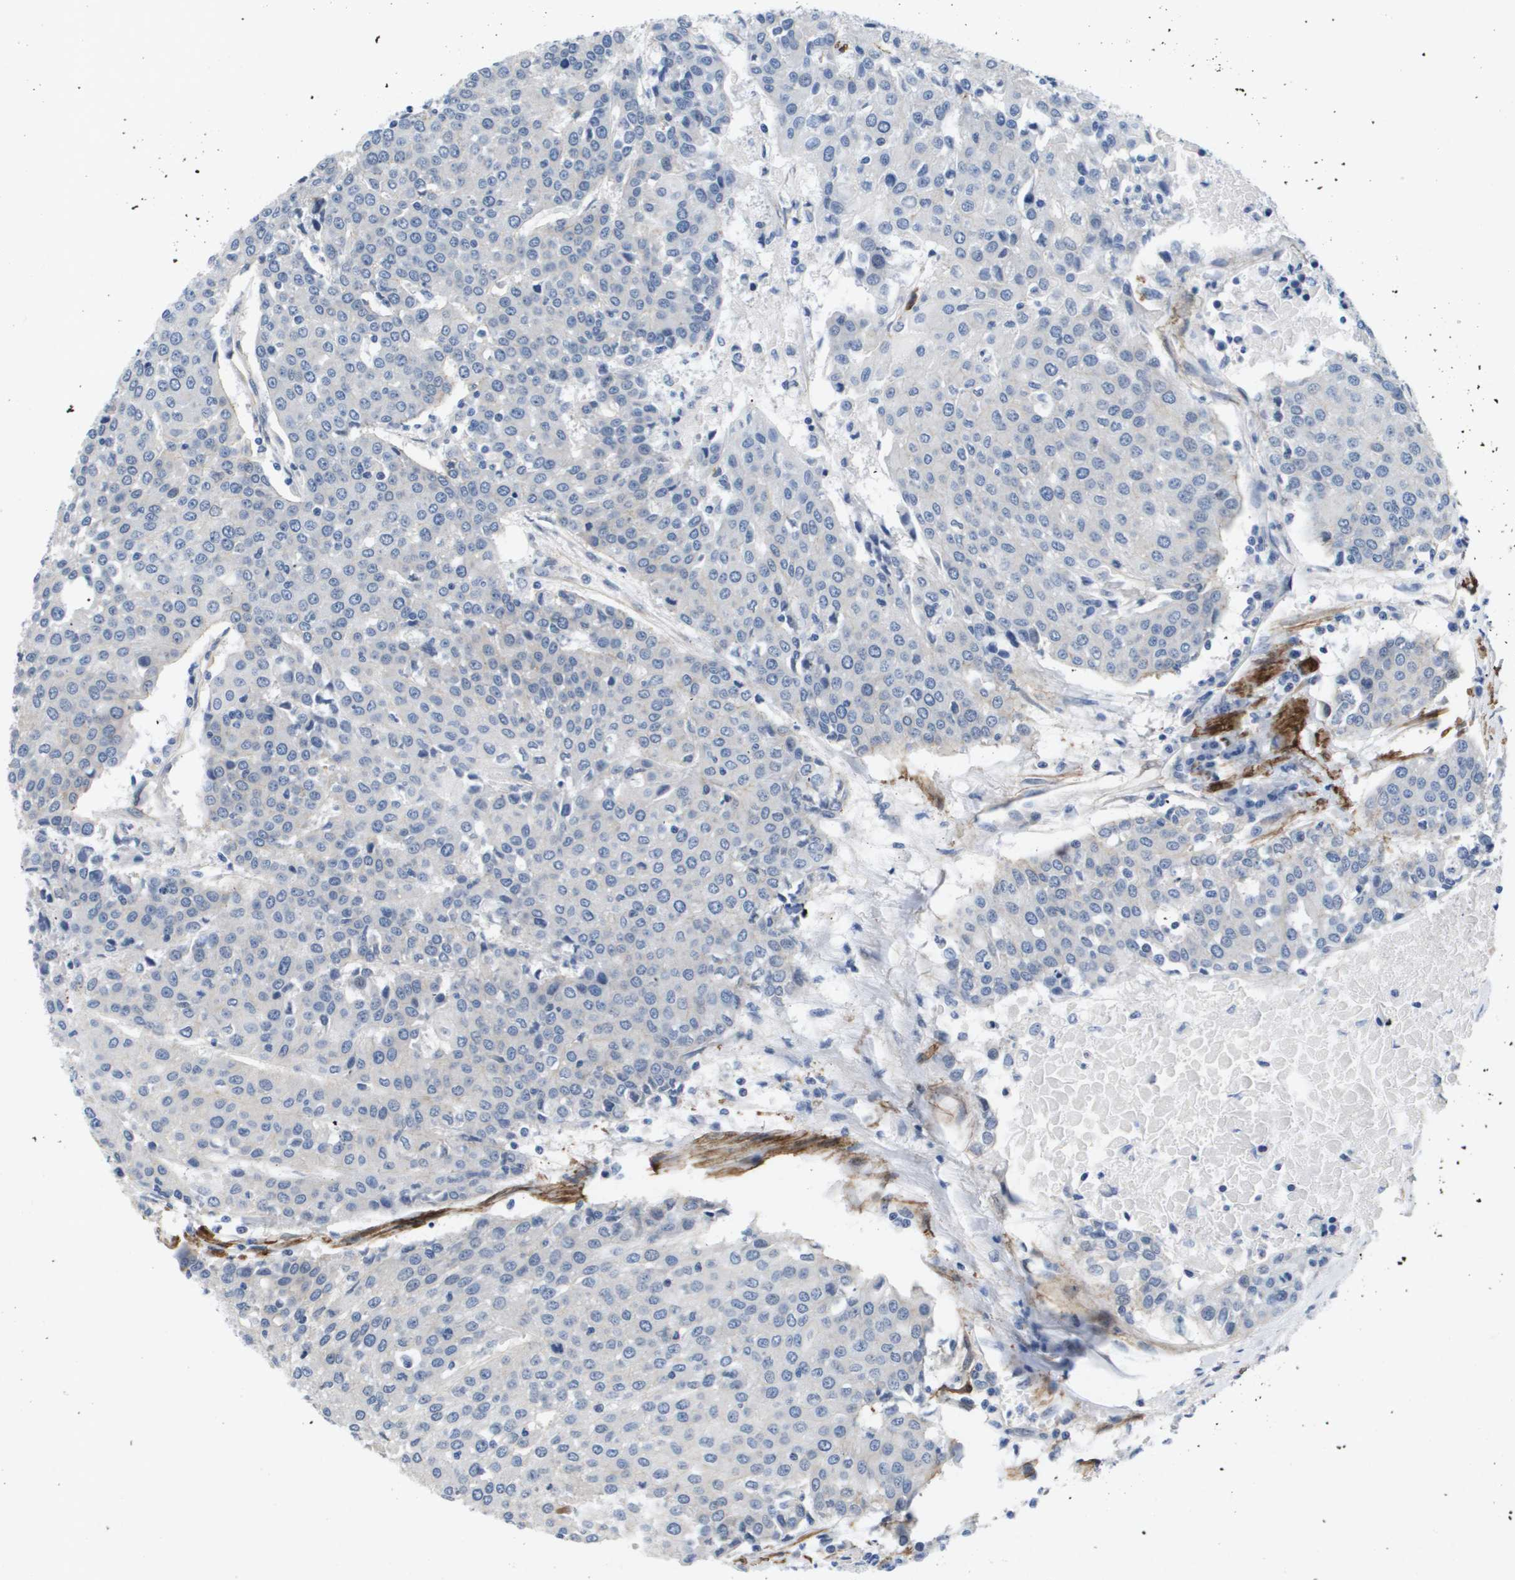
{"staining": {"intensity": "negative", "quantity": "none", "location": "none"}, "tissue": "urothelial cancer", "cell_type": "Tumor cells", "image_type": "cancer", "snomed": [{"axis": "morphology", "description": "Urothelial carcinoma, High grade"}, {"axis": "topography", "description": "Urinary bladder"}], "caption": "This is an immunohistochemistry (IHC) micrograph of high-grade urothelial carcinoma. There is no expression in tumor cells.", "gene": "LPP", "patient": {"sex": "female", "age": 85}}